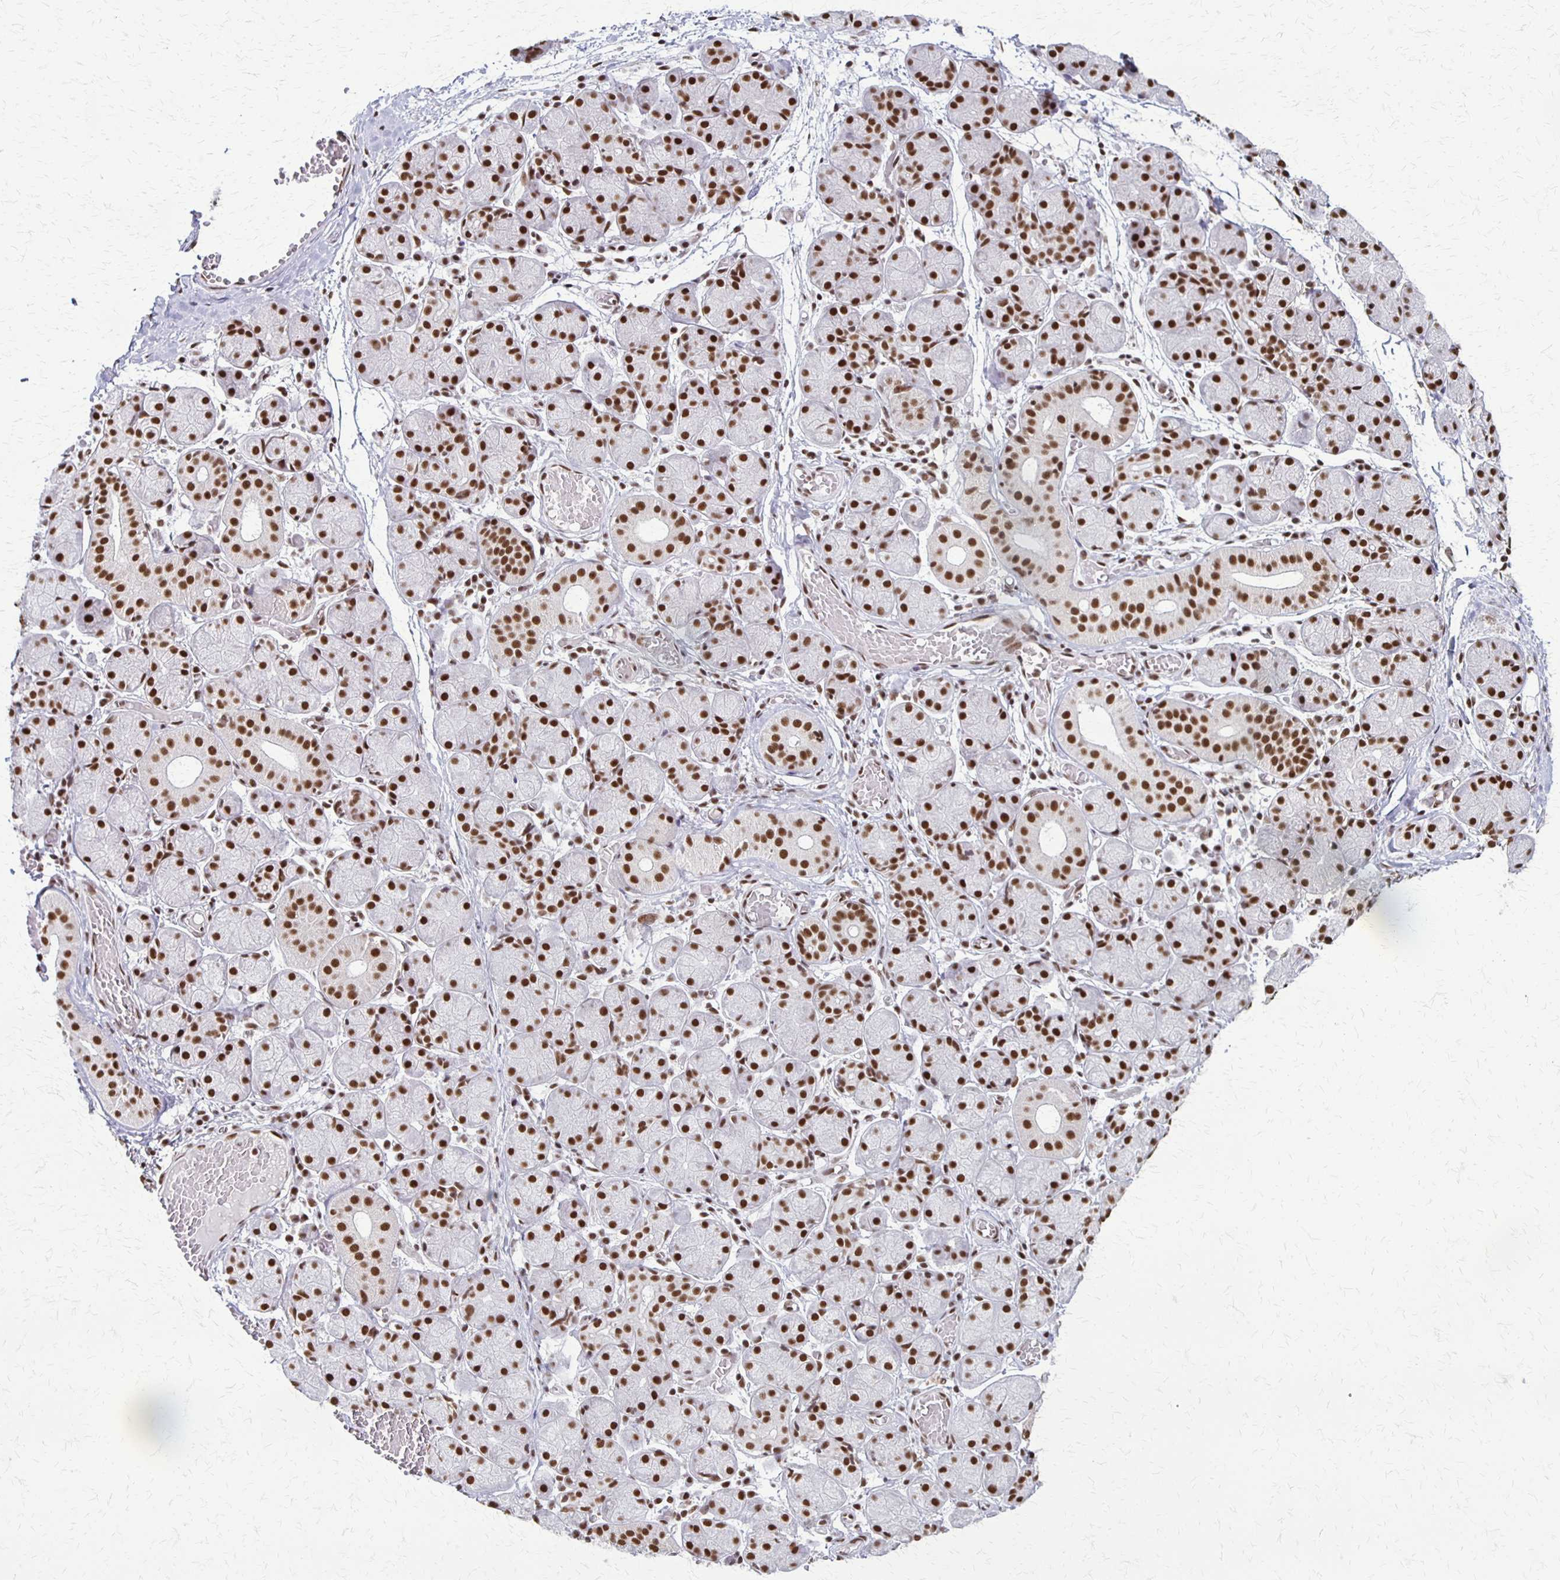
{"staining": {"intensity": "strong", "quantity": ">75%", "location": "nuclear"}, "tissue": "salivary gland", "cell_type": "Glandular cells", "image_type": "normal", "snomed": [{"axis": "morphology", "description": "Normal tissue, NOS"}, {"axis": "topography", "description": "Salivary gland"}], "caption": "Protein expression by immunohistochemistry shows strong nuclear expression in approximately >75% of glandular cells in unremarkable salivary gland.", "gene": "XRCC6", "patient": {"sex": "female", "age": 24}}